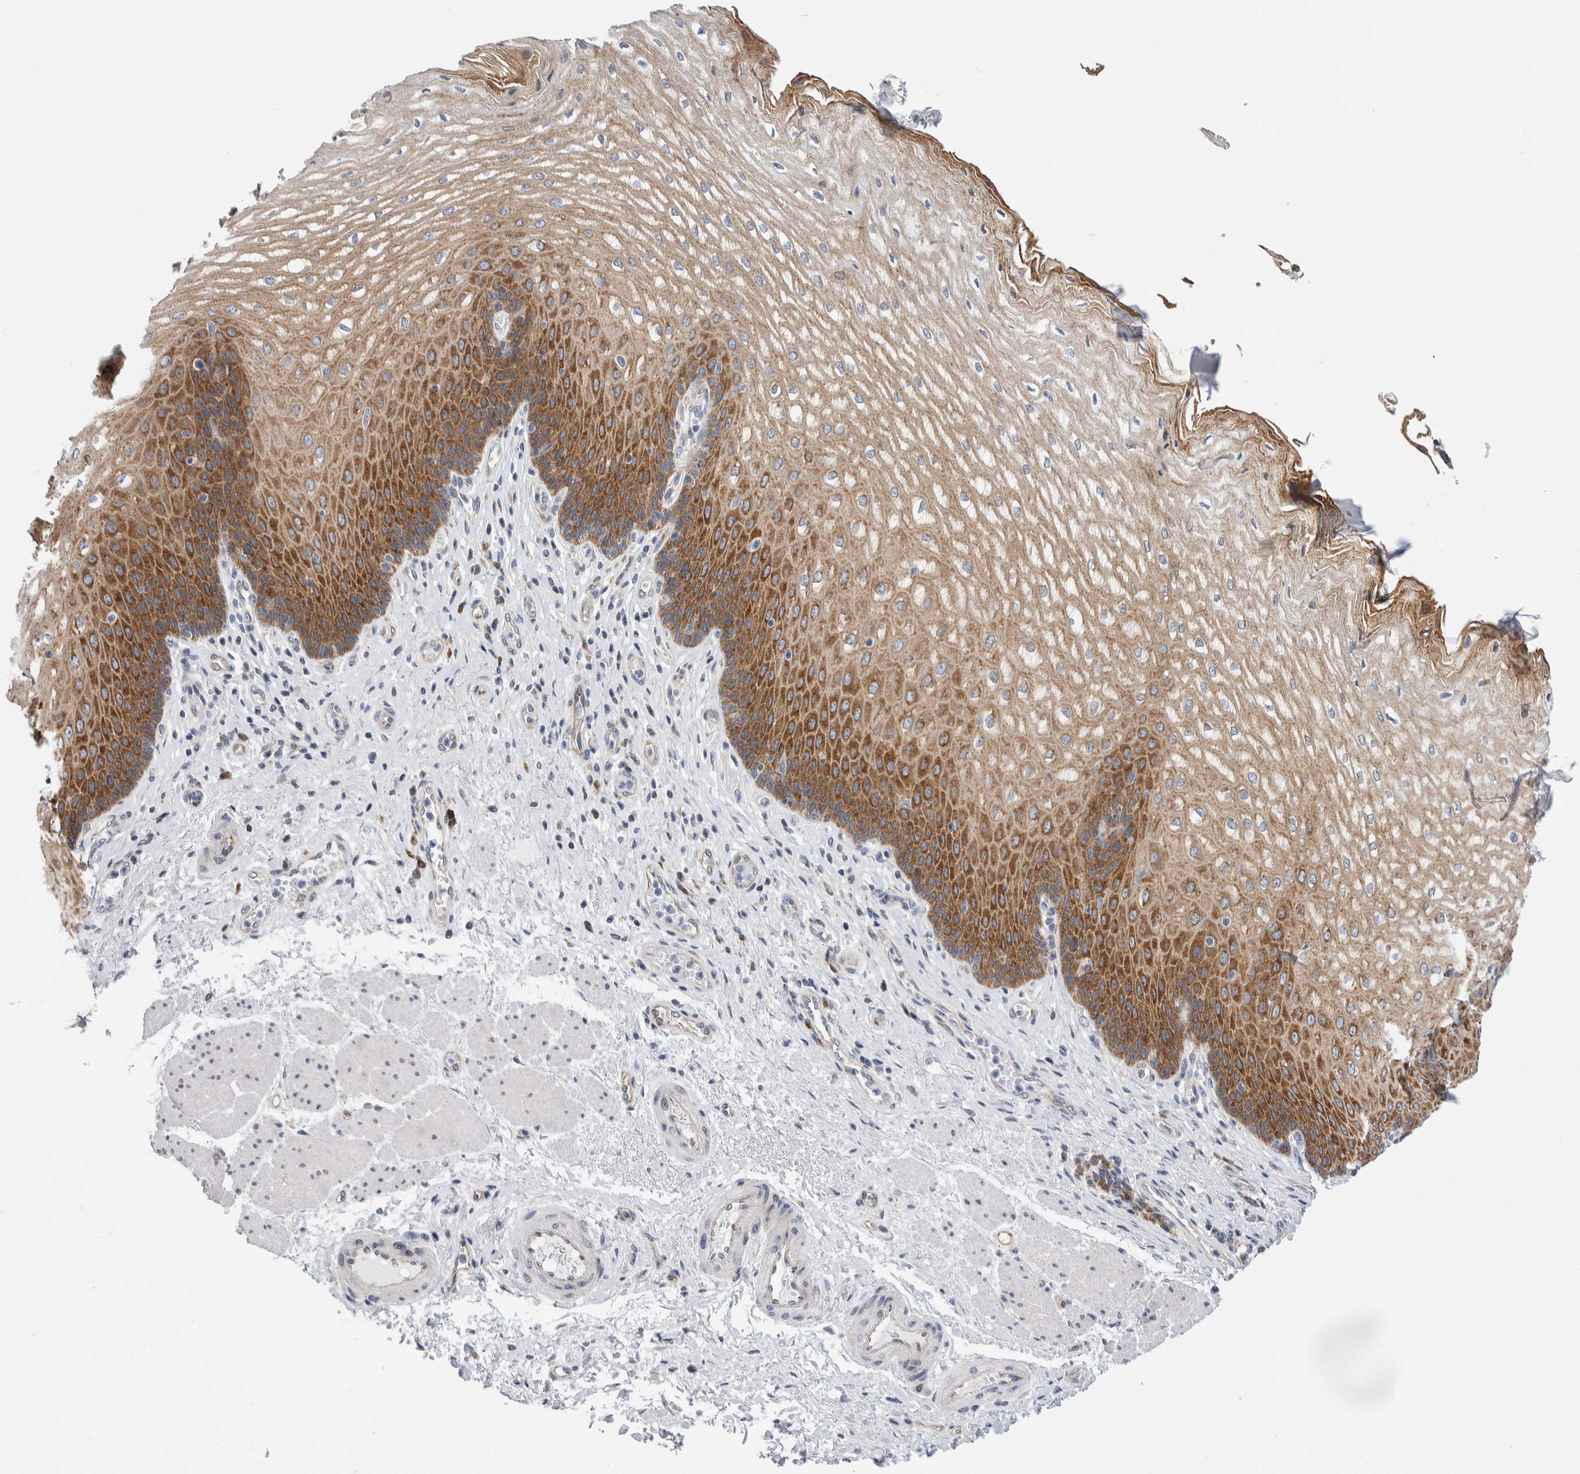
{"staining": {"intensity": "strong", "quantity": ">75%", "location": "cytoplasmic/membranous"}, "tissue": "esophagus", "cell_type": "Squamous epithelial cells", "image_type": "normal", "snomed": [{"axis": "morphology", "description": "Normal tissue, NOS"}, {"axis": "topography", "description": "Esophagus"}], "caption": "This is an image of immunohistochemistry (IHC) staining of unremarkable esophagus, which shows strong staining in the cytoplasmic/membranous of squamous epithelial cells.", "gene": "RACK1", "patient": {"sex": "male", "age": 54}}